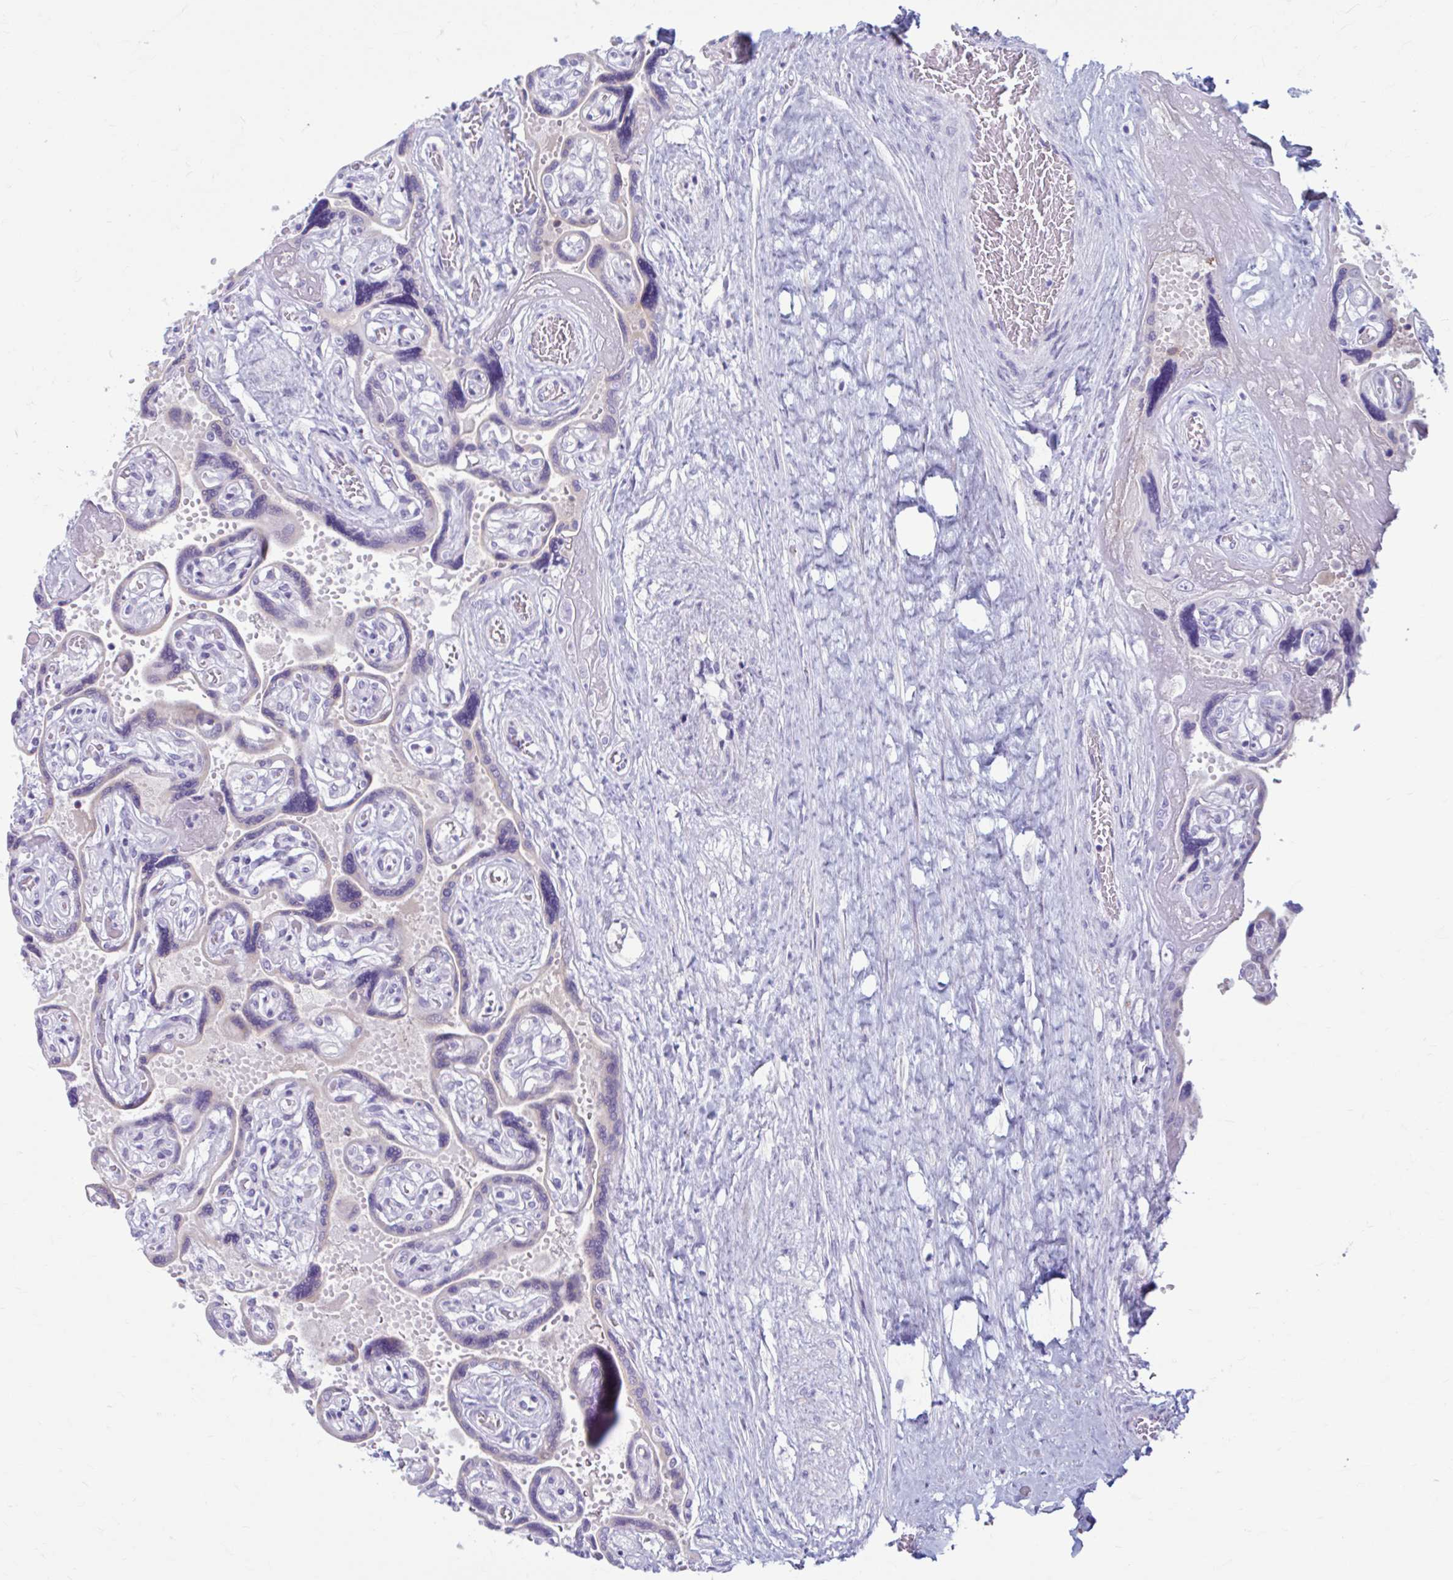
{"staining": {"intensity": "negative", "quantity": "none", "location": "none"}, "tissue": "placenta", "cell_type": "Decidual cells", "image_type": "normal", "snomed": [{"axis": "morphology", "description": "Normal tissue, NOS"}, {"axis": "topography", "description": "Placenta"}], "caption": "This micrograph is of benign placenta stained with immunohistochemistry to label a protein in brown with the nuclei are counter-stained blue. There is no positivity in decidual cells.", "gene": "C12orf71", "patient": {"sex": "female", "age": 32}}